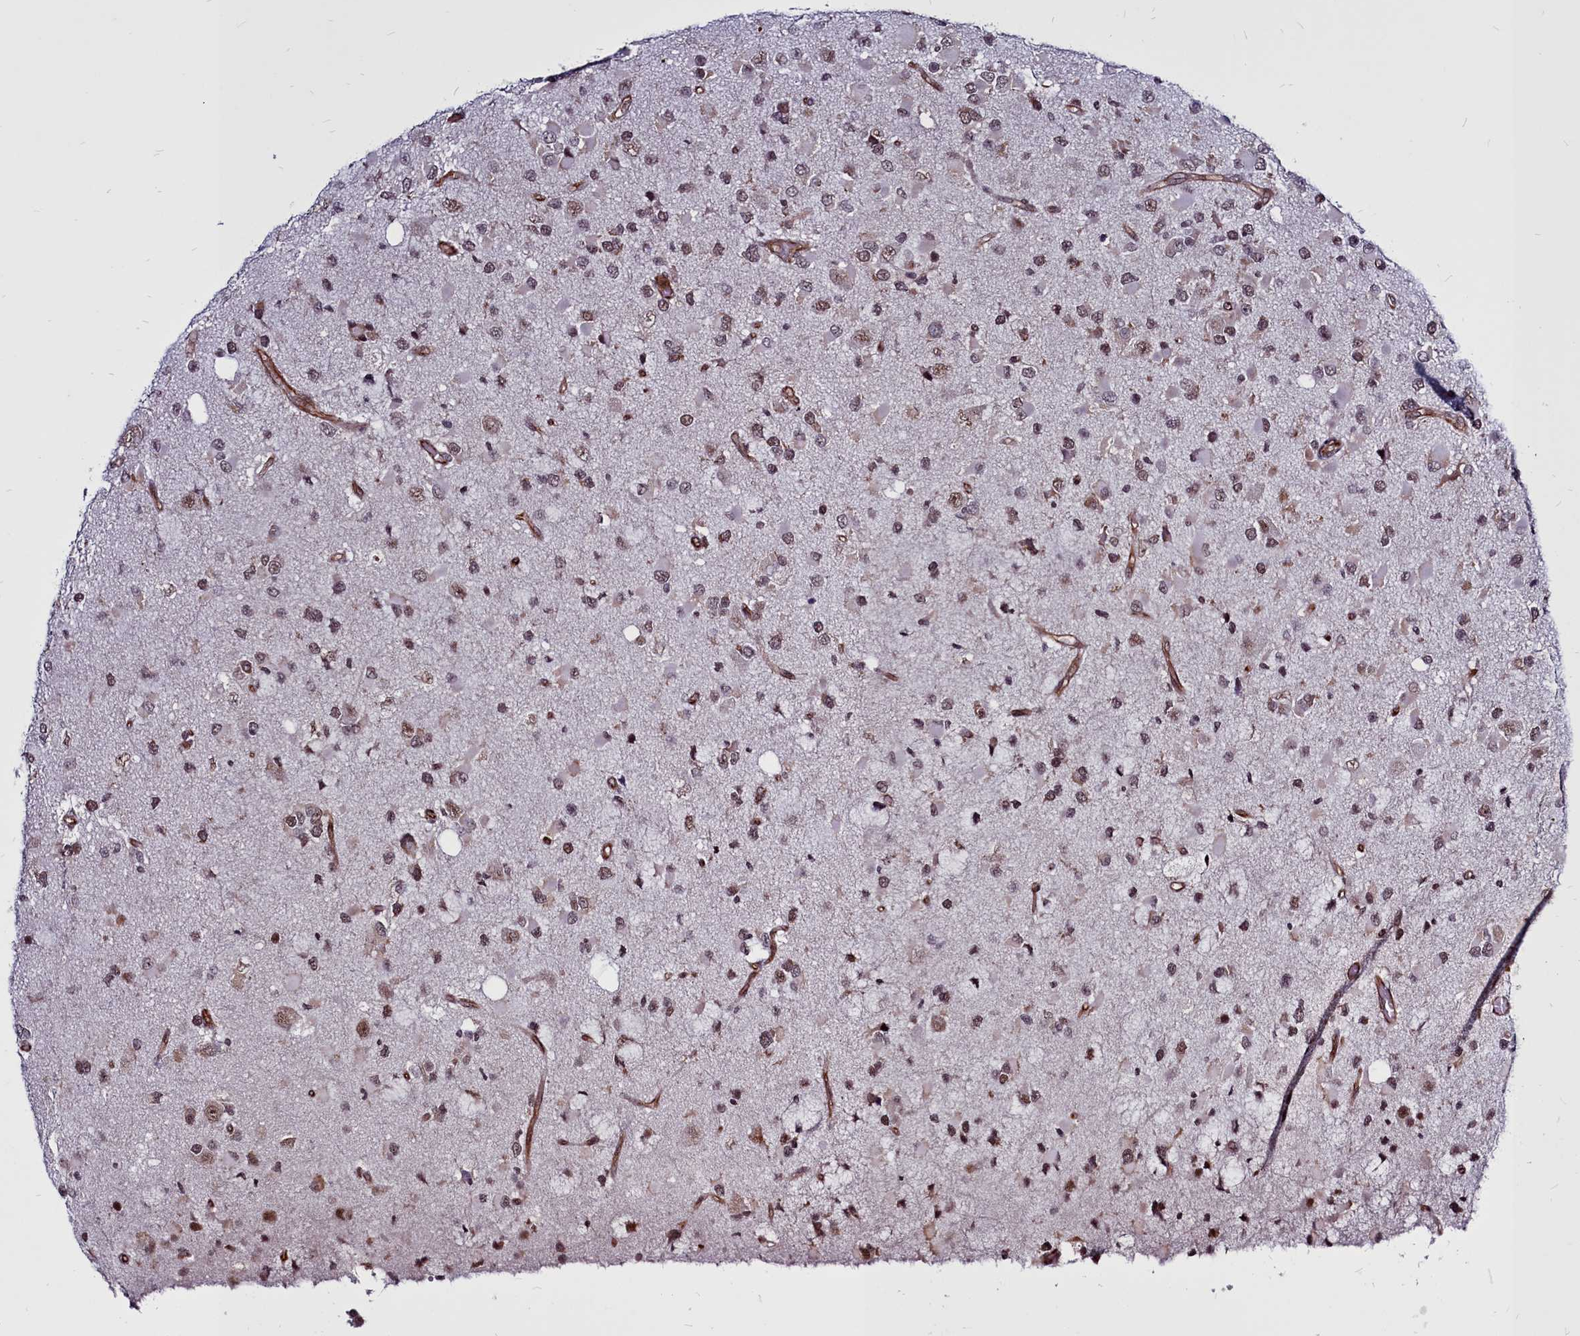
{"staining": {"intensity": "moderate", "quantity": ">75%", "location": "nuclear"}, "tissue": "glioma", "cell_type": "Tumor cells", "image_type": "cancer", "snomed": [{"axis": "morphology", "description": "Glioma, malignant, High grade"}, {"axis": "topography", "description": "Brain"}], "caption": "Protein expression analysis of glioma displays moderate nuclear positivity in approximately >75% of tumor cells. The protein of interest is shown in brown color, while the nuclei are stained blue.", "gene": "CLK3", "patient": {"sex": "male", "age": 53}}